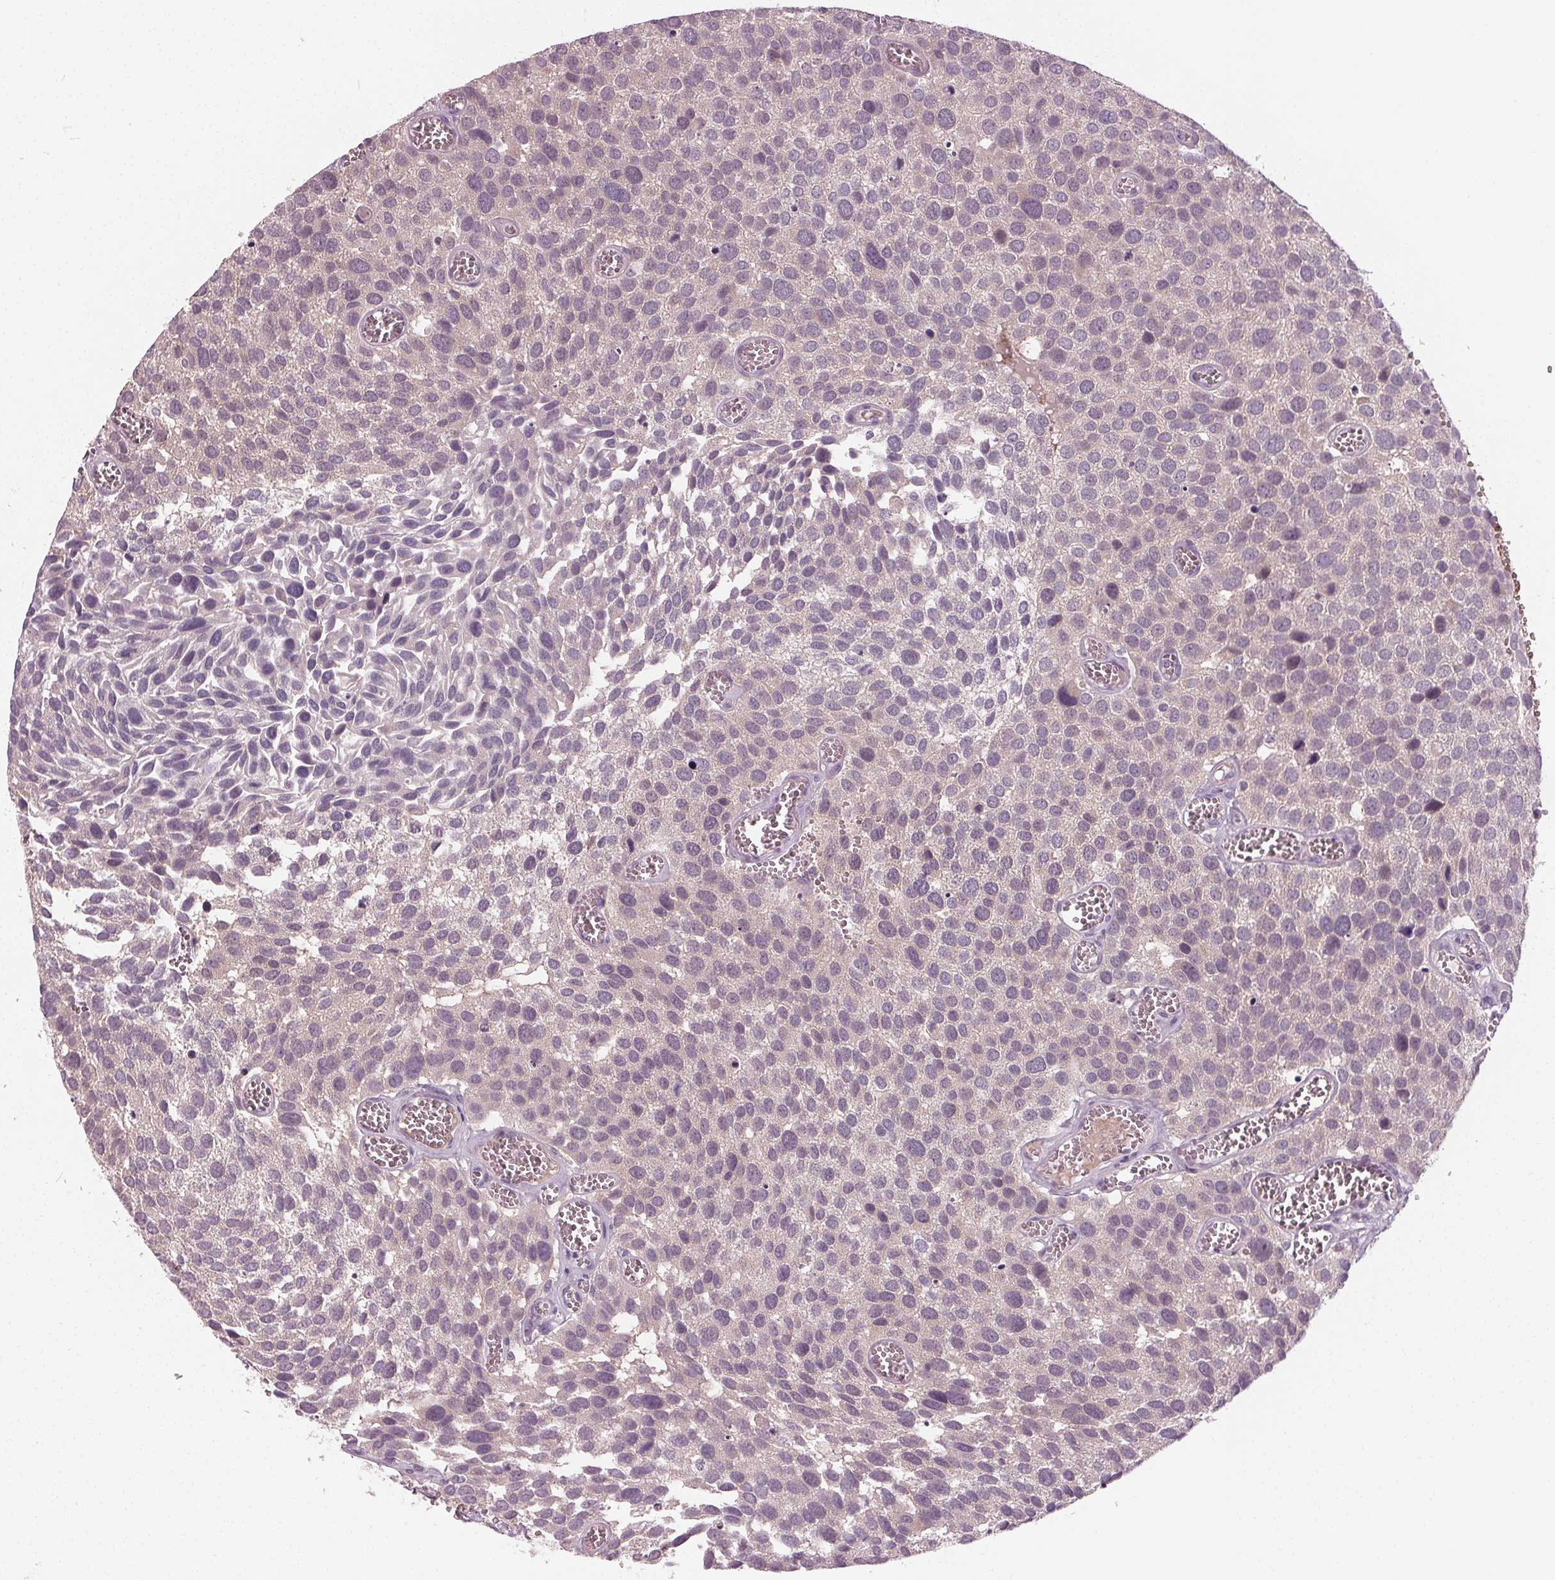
{"staining": {"intensity": "negative", "quantity": "none", "location": "none"}, "tissue": "urothelial cancer", "cell_type": "Tumor cells", "image_type": "cancer", "snomed": [{"axis": "morphology", "description": "Urothelial carcinoma, Low grade"}, {"axis": "topography", "description": "Urinary bladder"}], "caption": "The immunohistochemistry (IHC) micrograph has no significant staining in tumor cells of low-grade urothelial carcinoma tissue.", "gene": "ZNF605", "patient": {"sex": "female", "age": 69}}